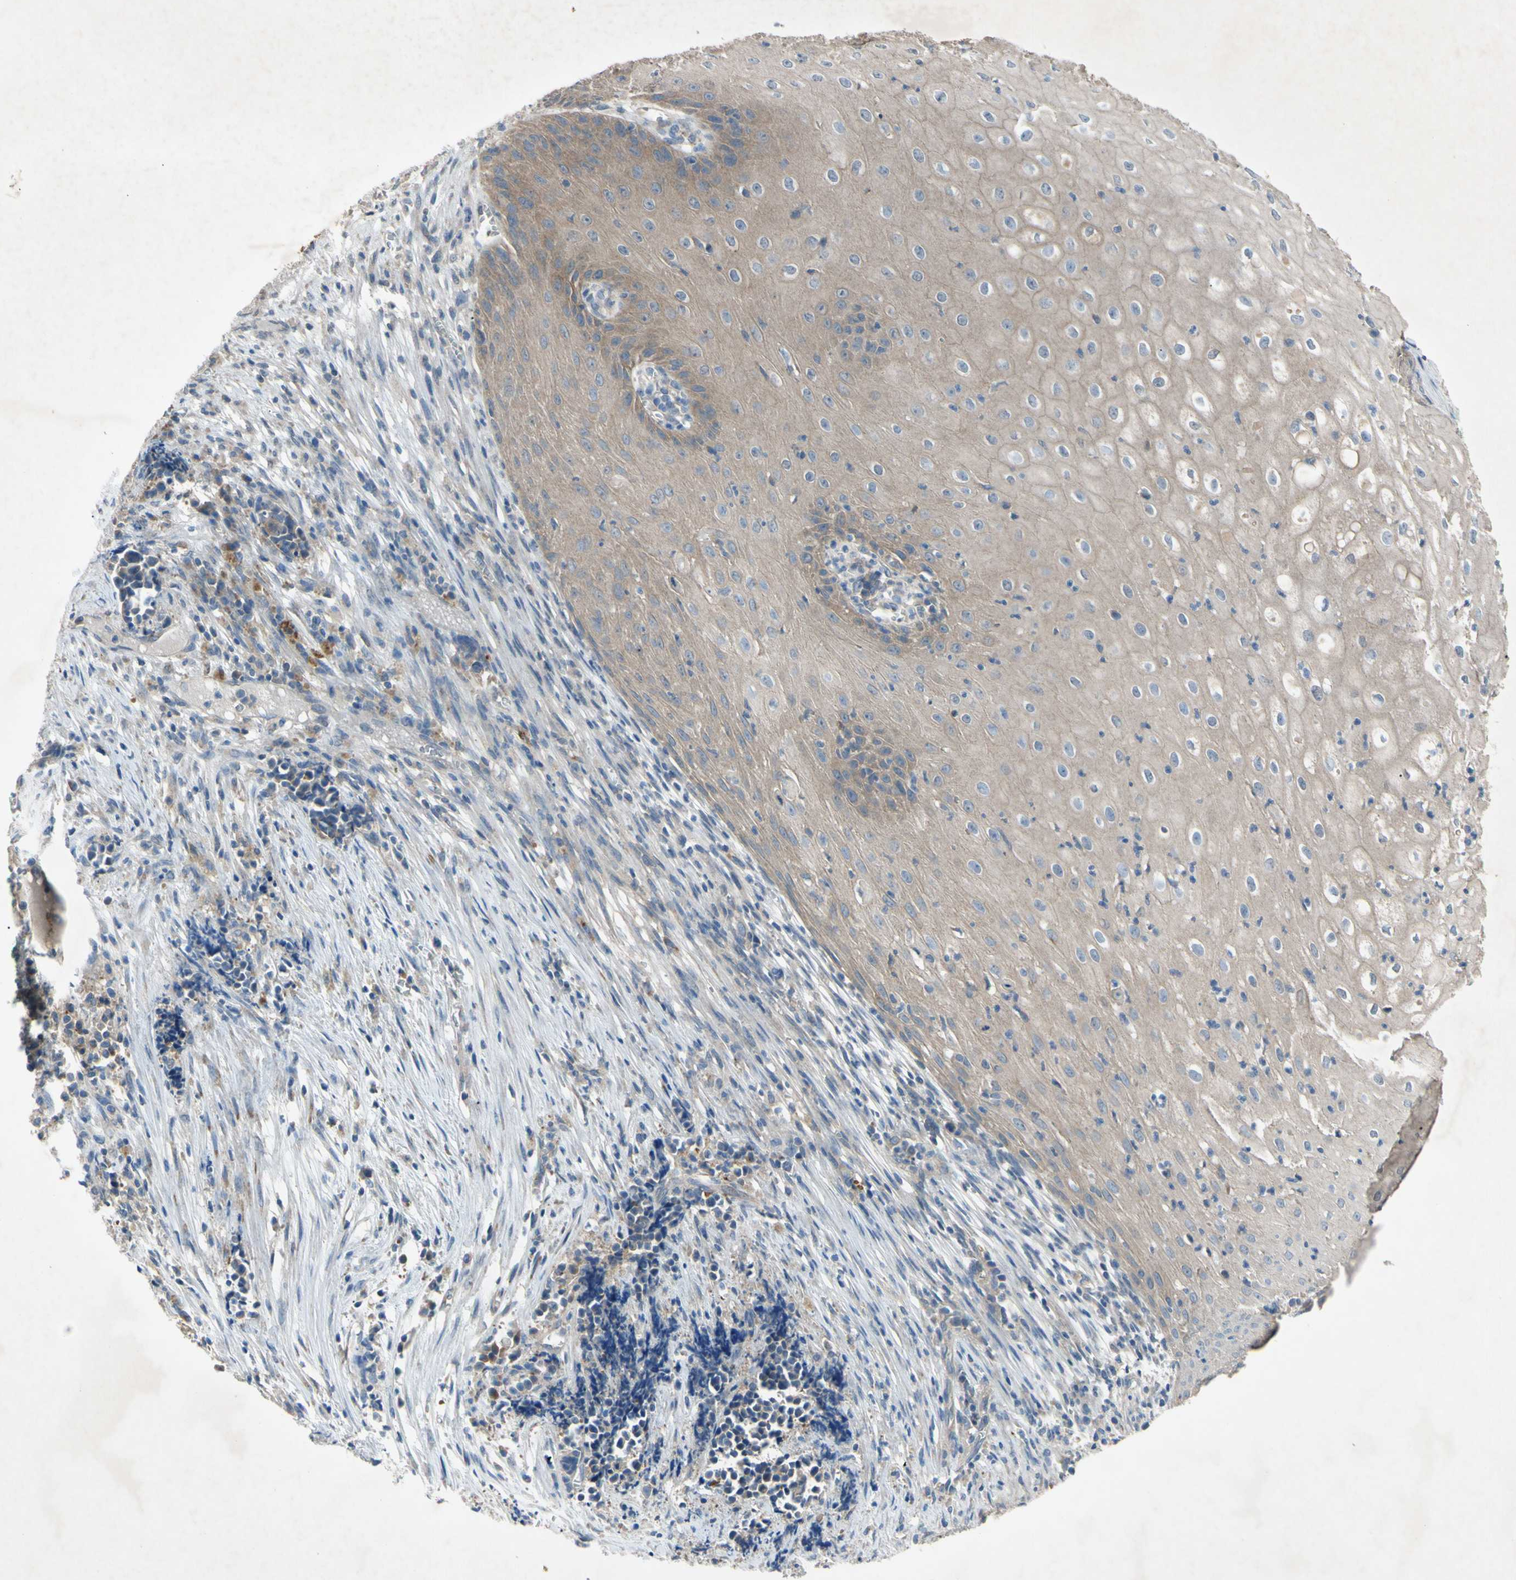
{"staining": {"intensity": "weak", "quantity": ">75%", "location": "cytoplasmic/membranous"}, "tissue": "cervical cancer", "cell_type": "Tumor cells", "image_type": "cancer", "snomed": [{"axis": "morphology", "description": "Normal tissue, NOS"}, {"axis": "morphology", "description": "Squamous cell carcinoma, NOS"}, {"axis": "topography", "description": "Cervix"}], "caption": "Cervical squamous cell carcinoma stained with immunohistochemistry displays weak cytoplasmic/membranous positivity in approximately >75% of tumor cells.", "gene": "HILPDA", "patient": {"sex": "female", "age": 35}}